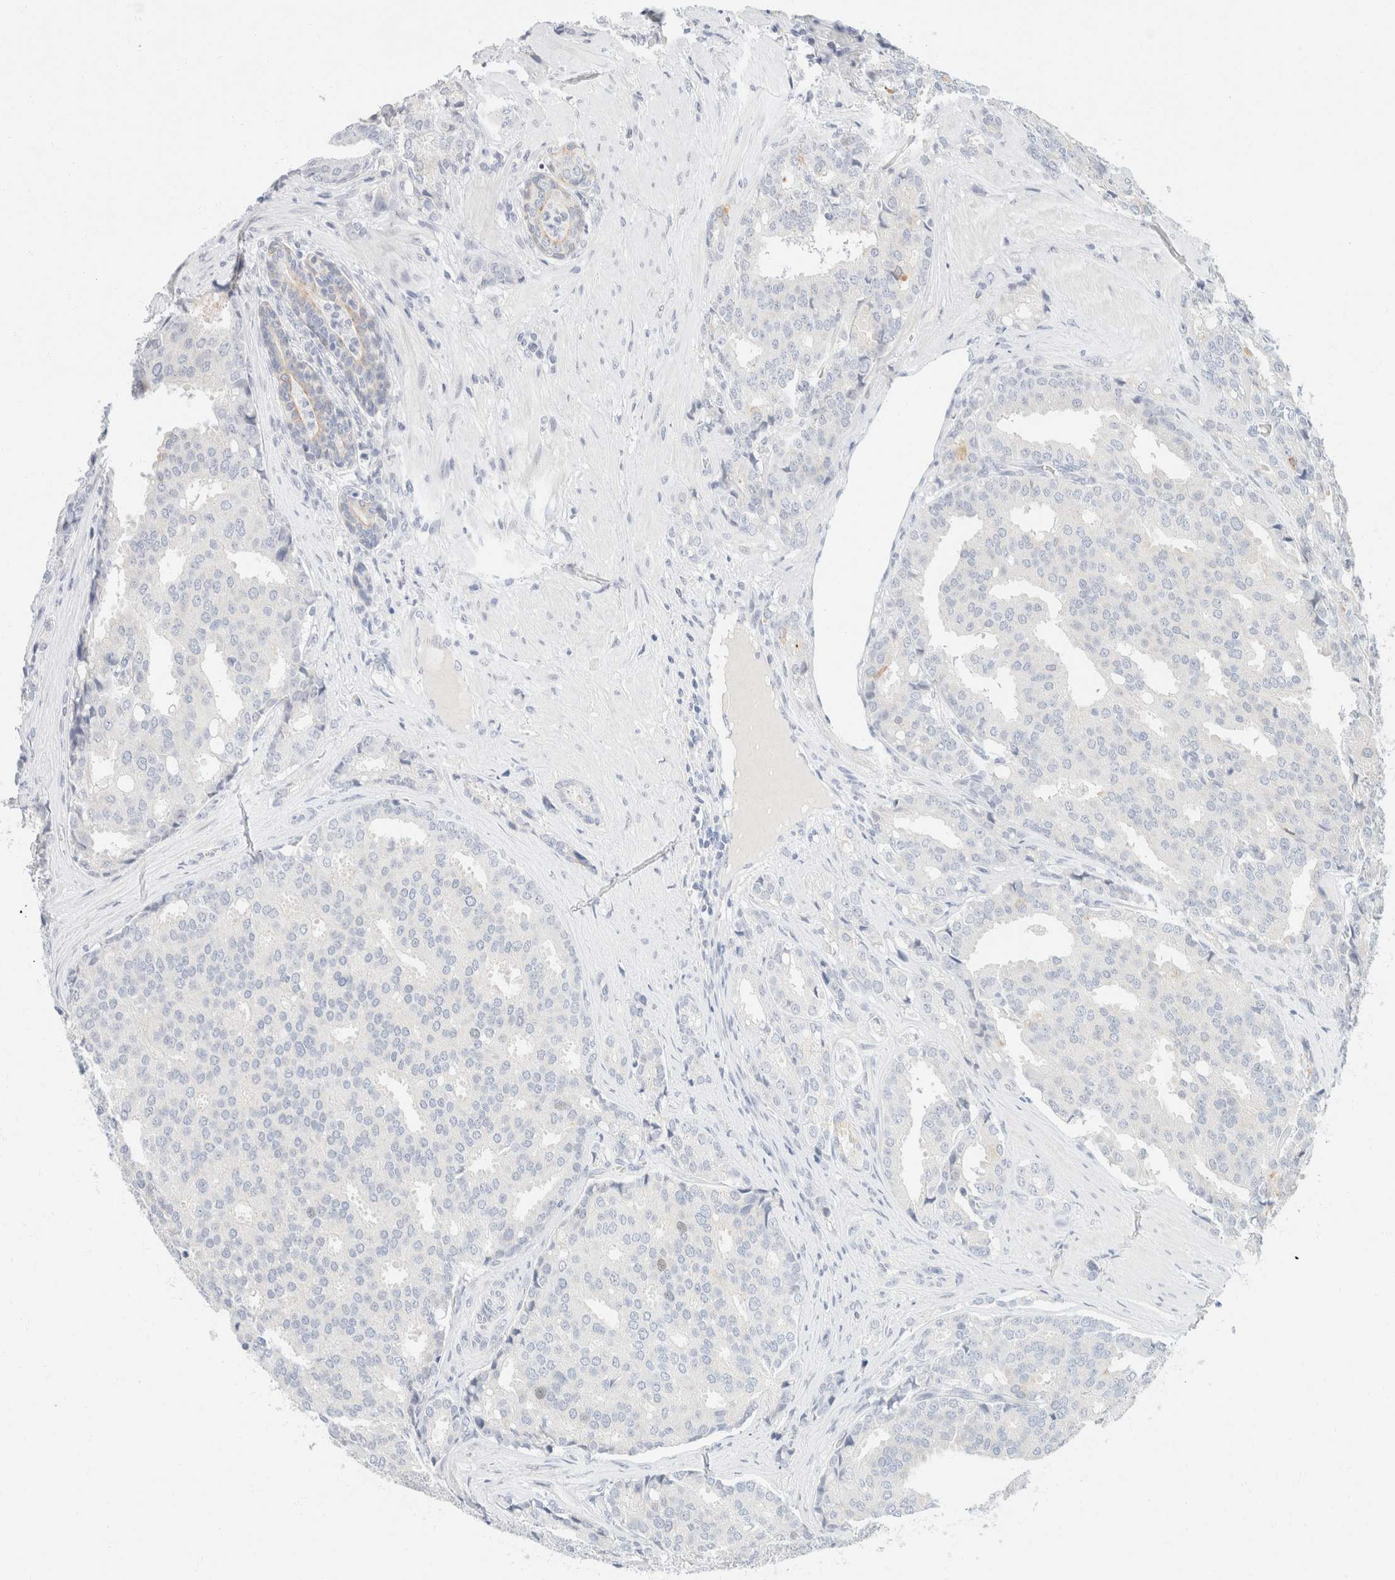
{"staining": {"intensity": "negative", "quantity": "none", "location": "none"}, "tissue": "prostate cancer", "cell_type": "Tumor cells", "image_type": "cancer", "snomed": [{"axis": "morphology", "description": "Adenocarcinoma, High grade"}, {"axis": "topography", "description": "Prostate"}], "caption": "Immunohistochemistry image of human prostate cancer stained for a protein (brown), which demonstrates no expression in tumor cells.", "gene": "KRT20", "patient": {"sex": "male", "age": 50}}